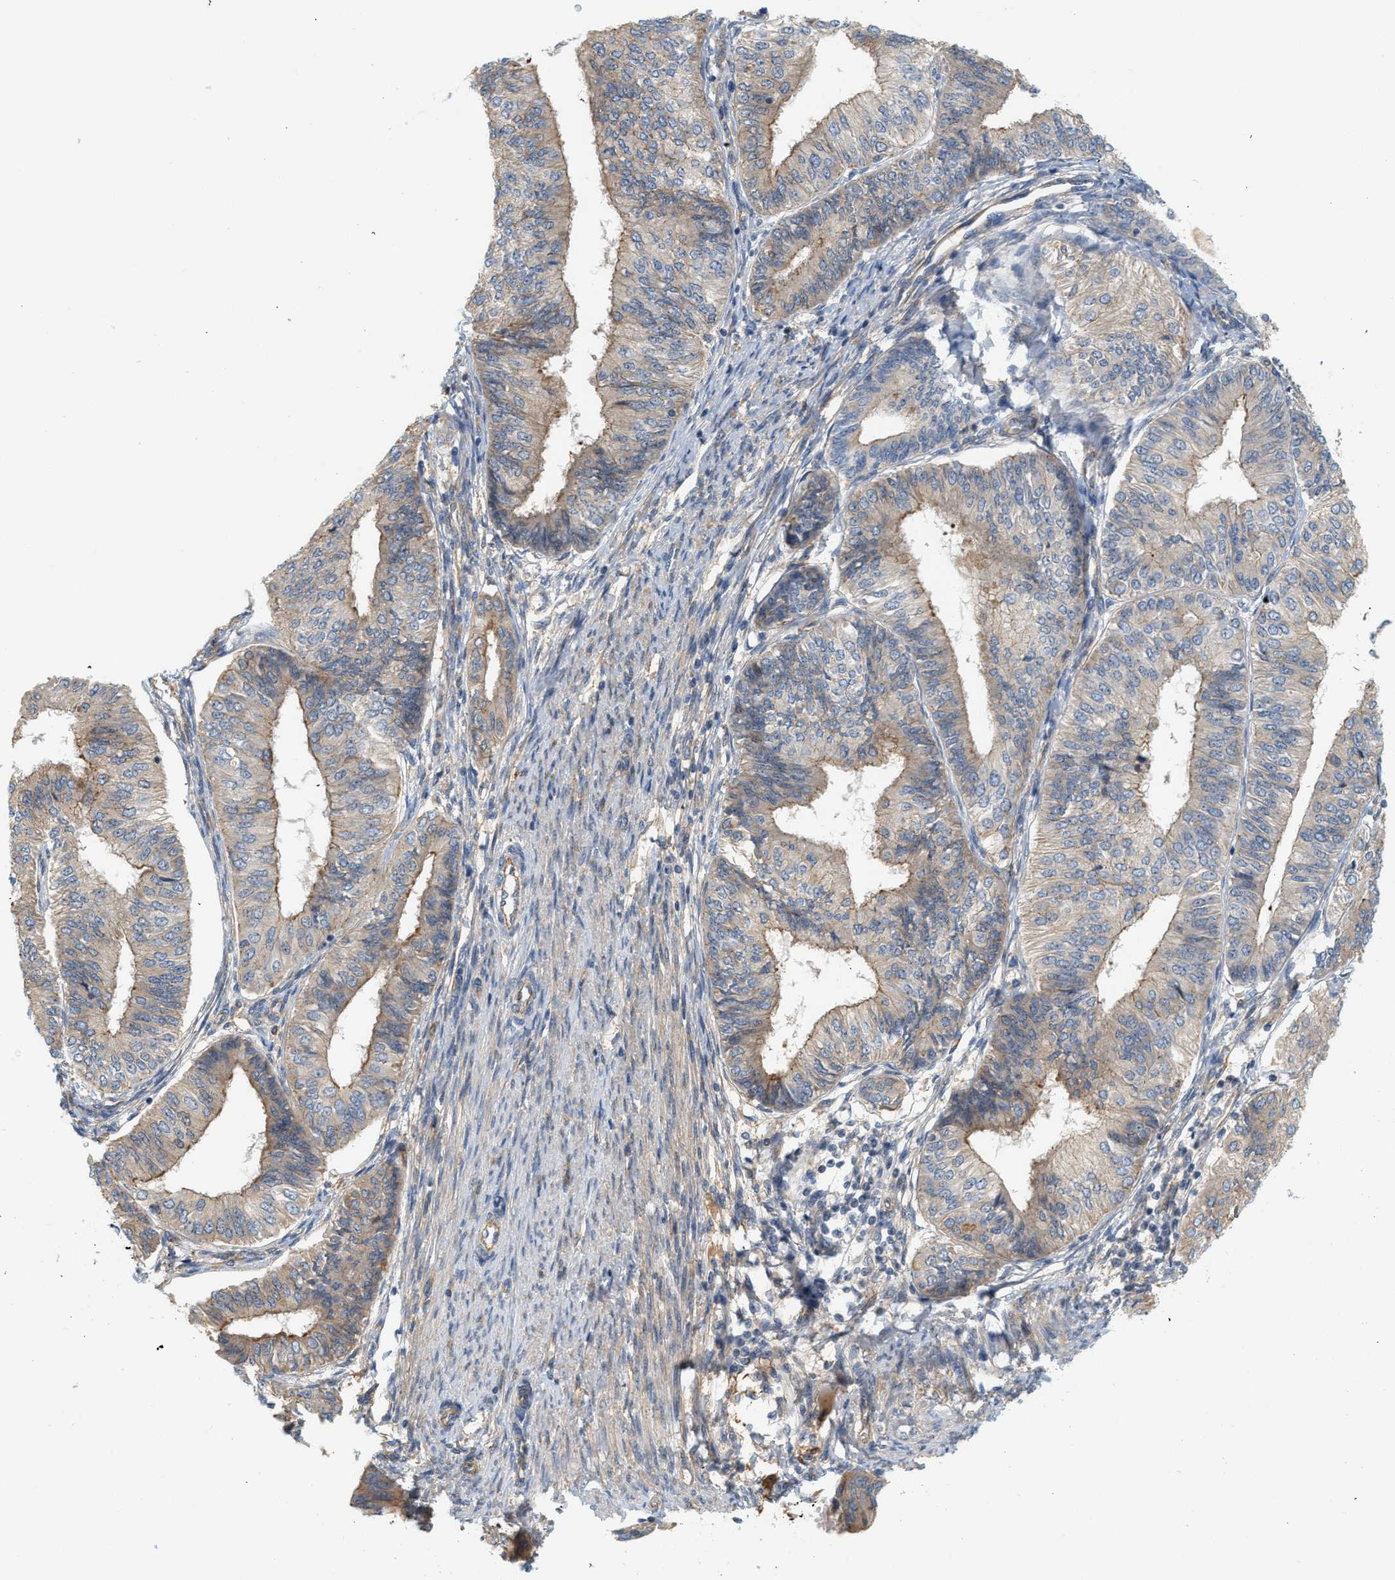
{"staining": {"intensity": "weak", "quantity": ">75%", "location": "cytoplasmic/membranous"}, "tissue": "endometrial cancer", "cell_type": "Tumor cells", "image_type": "cancer", "snomed": [{"axis": "morphology", "description": "Adenocarcinoma, NOS"}, {"axis": "topography", "description": "Endometrium"}], "caption": "Immunohistochemical staining of human endometrial adenocarcinoma shows low levels of weak cytoplasmic/membranous protein staining in approximately >75% of tumor cells.", "gene": "CTXN1", "patient": {"sex": "female", "age": 58}}